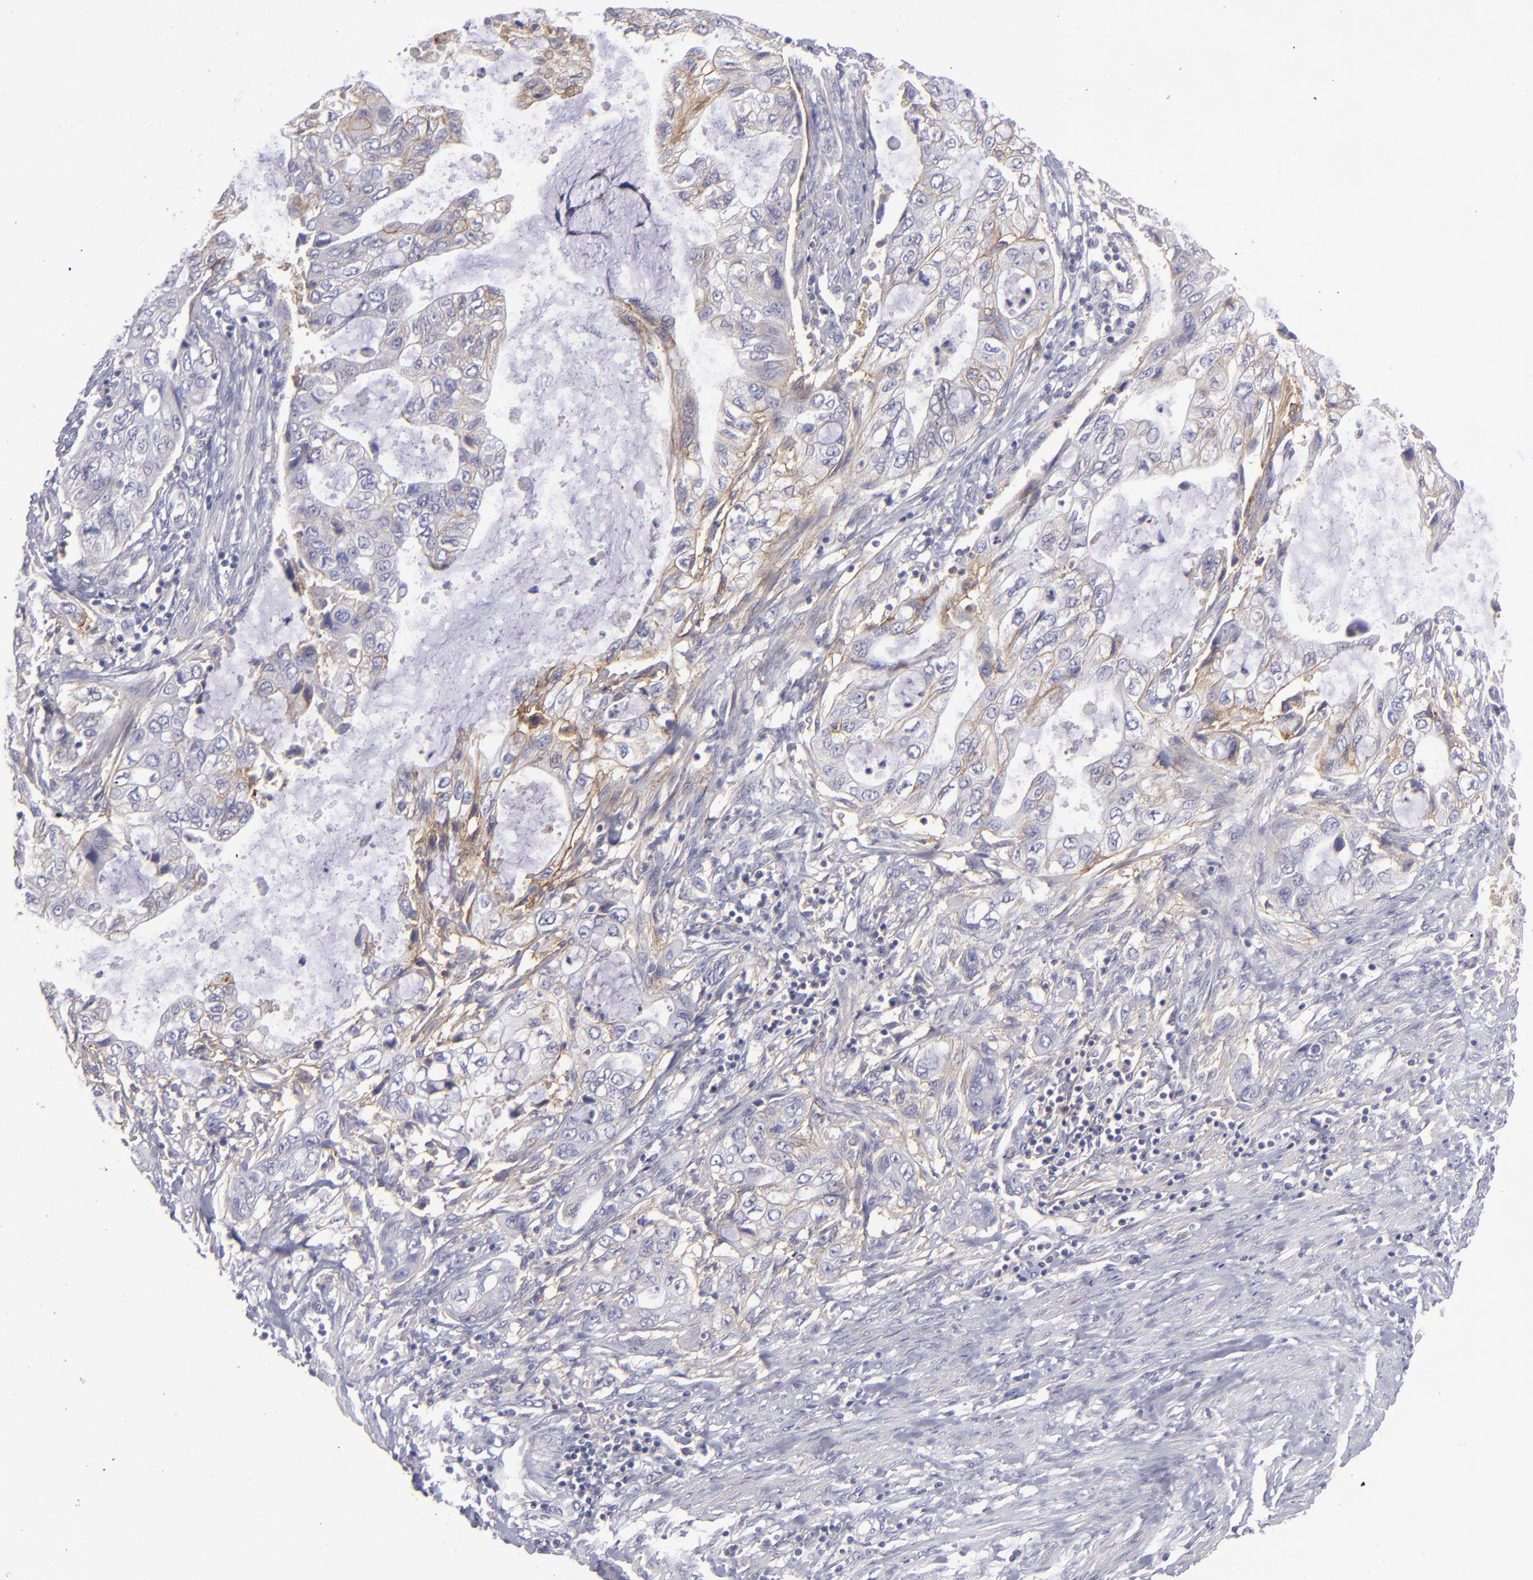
{"staining": {"intensity": "weak", "quantity": "25%-75%", "location": "cytoplasmic/membranous"}, "tissue": "stomach cancer", "cell_type": "Tumor cells", "image_type": "cancer", "snomed": [{"axis": "morphology", "description": "Adenocarcinoma, NOS"}, {"axis": "topography", "description": "Stomach, upper"}], "caption": "Immunohistochemical staining of stomach cancer reveals low levels of weak cytoplasmic/membranous protein expression in approximately 25%-75% of tumor cells. The staining was performed using DAB to visualize the protein expression in brown, while the nuclei were stained in blue with hematoxylin (Magnification: 20x).", "gene": "BSG", "patient": {"sex": "female", "age": 52}}